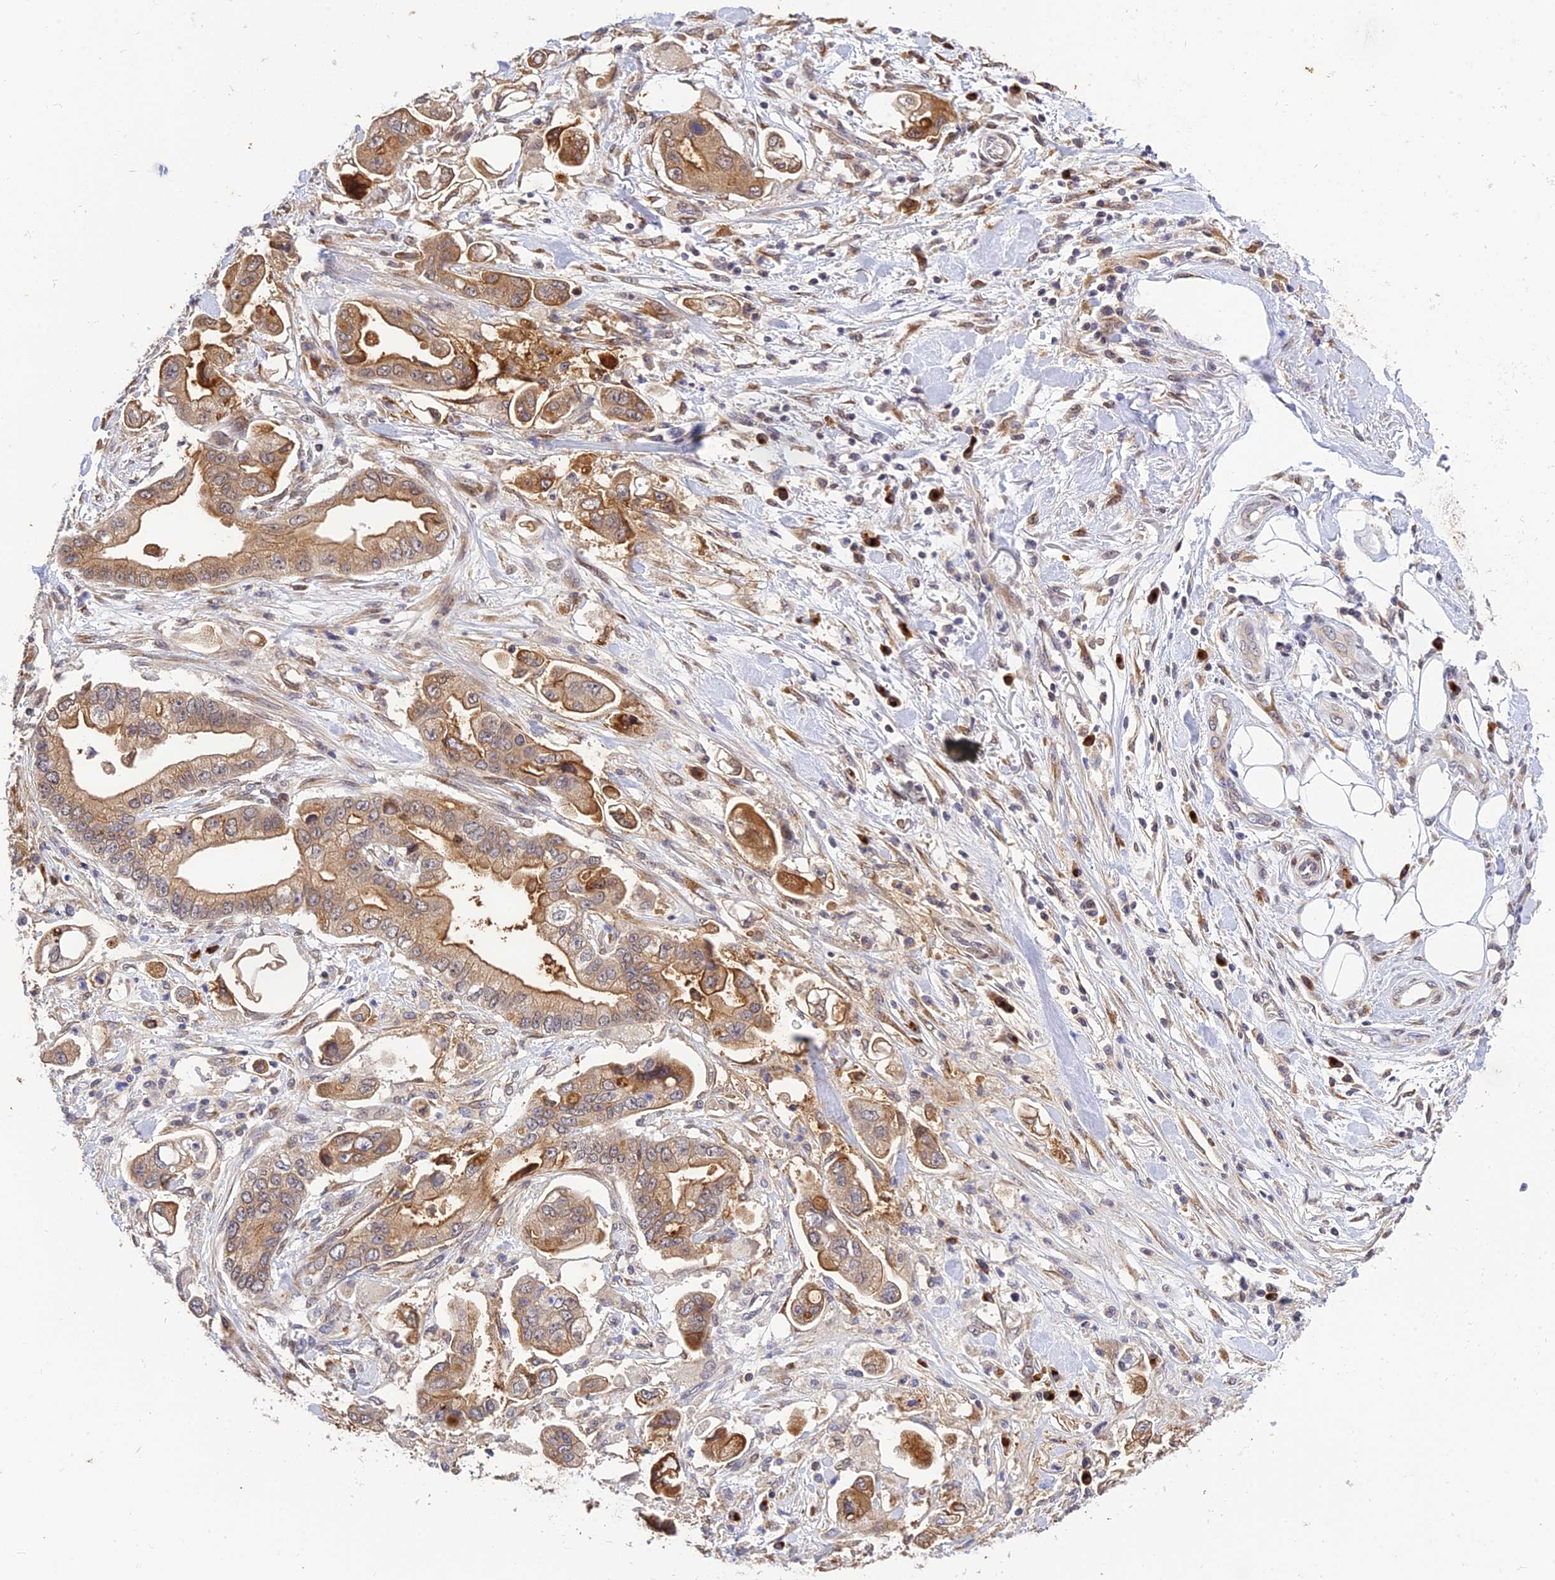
{"staining": {"intensity": "moderate", "quantity": ">75%", "location": "cytoplasmic/membranous"}, "tissue": "stomach cancer", "cell_type": "Tumor cells", "image_type": "cancer", "snomed": [{"axis": "morphology", "description": "Adenocarcinoma, NOS"}, {"axis": "topography", "description": "Stomach"}], "caption": "Human adenocarcinoma (stomach) stained for a protein (brown) exhibits moderate cytoplasmic/membranous positive positivity in approximately >75% of tumor cells.", "gene": "SNX17", "patient": {"sex": "male", "age": 62}}